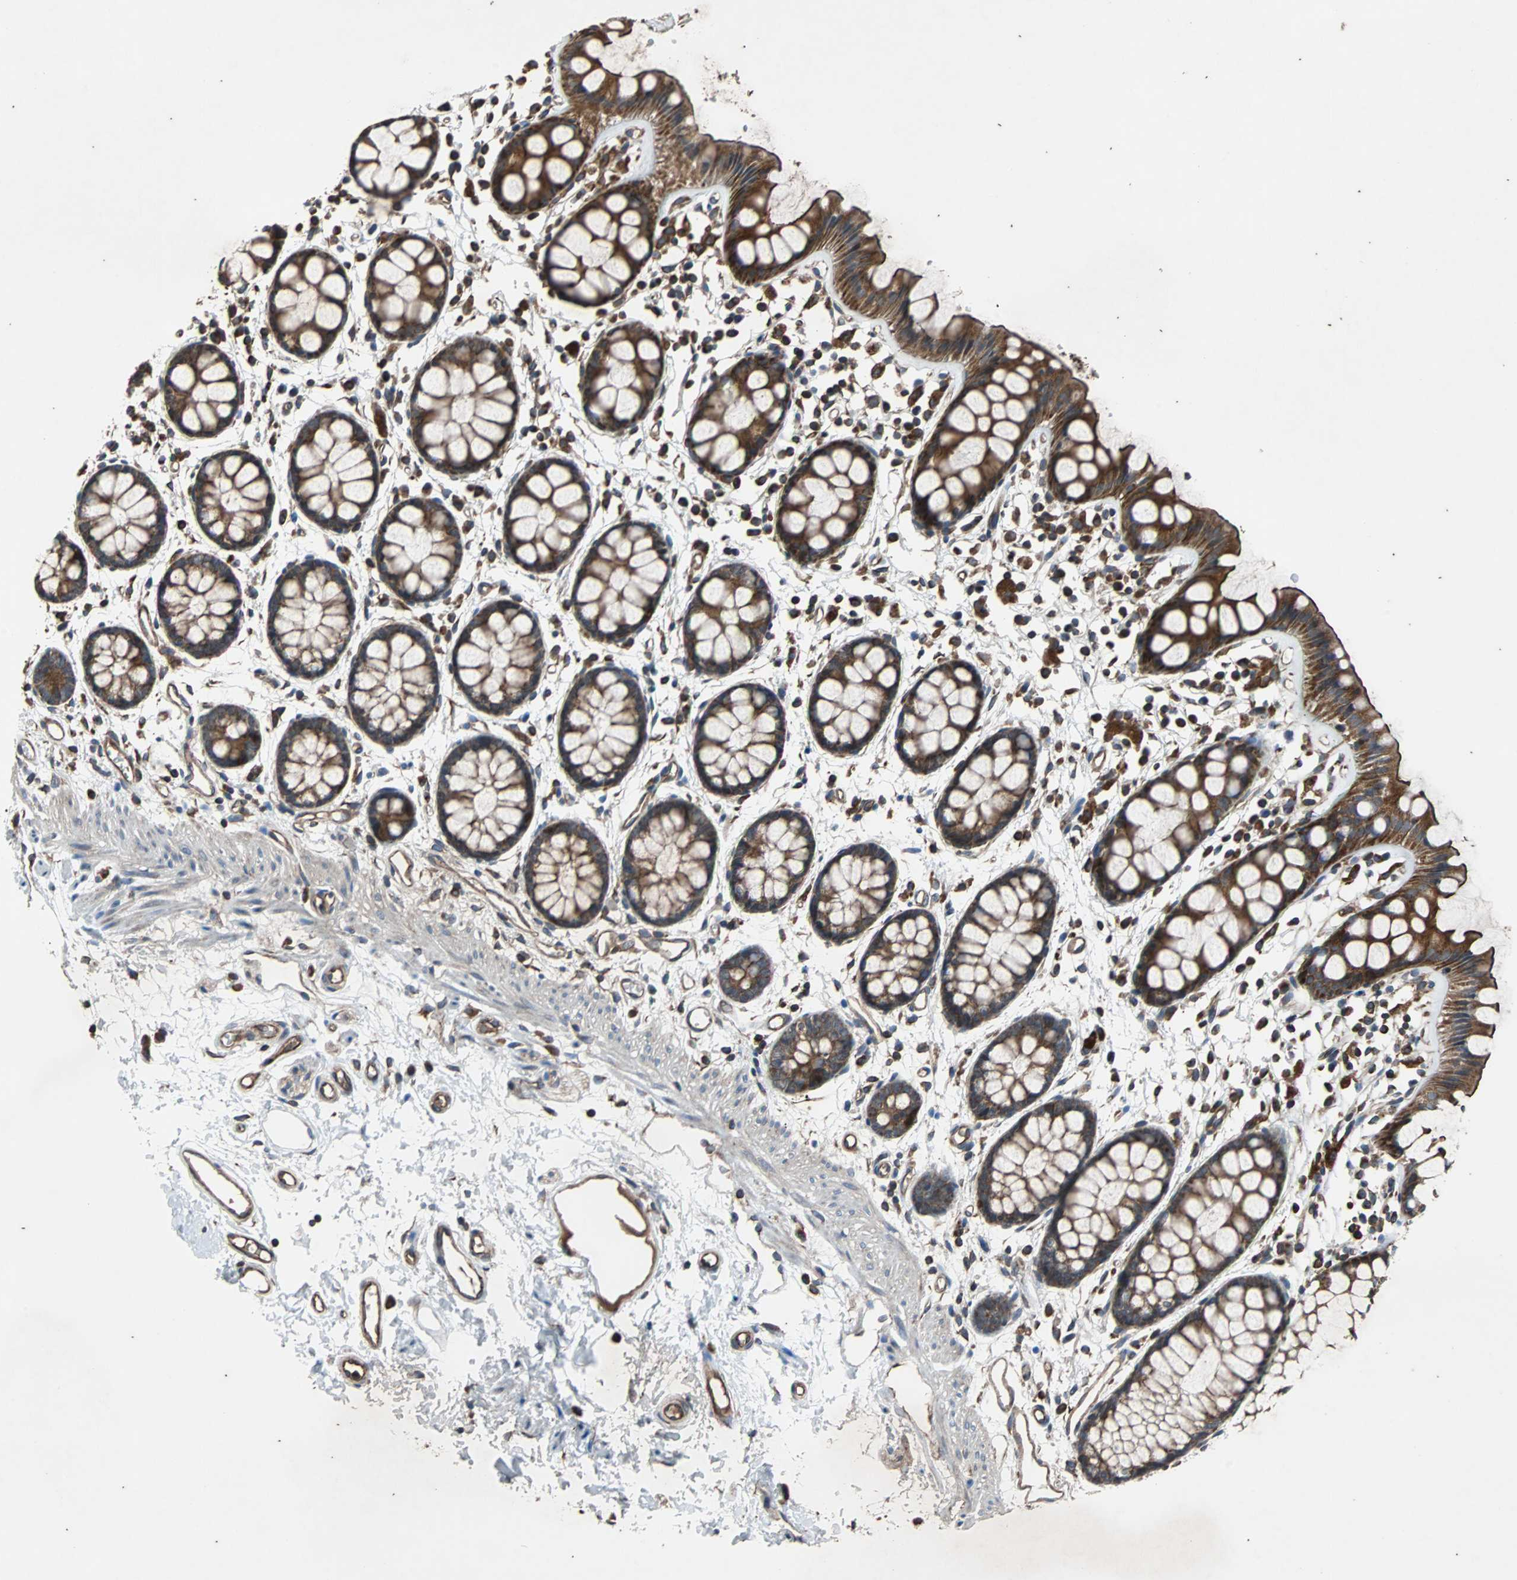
{"staining": {"intensity": "strong", "quantity": ">75%", "location": "cytoplasmic/membranous"}, "tissue": "rectum", "cell_type": "Glandular cells", "image_type": "normal", "snomed": [{"axis": "morphology", "description": "Normal tissue, NOS"}, {"axis": "topography", "description": "Rectum"}], "caption": "A micrograph of human rectum stained for a protein shows strong cytoplasmic/membranous brown staining in glandular cells.", "gene": "ACTR3", "patient": {"sex": "female", "age": 66}}